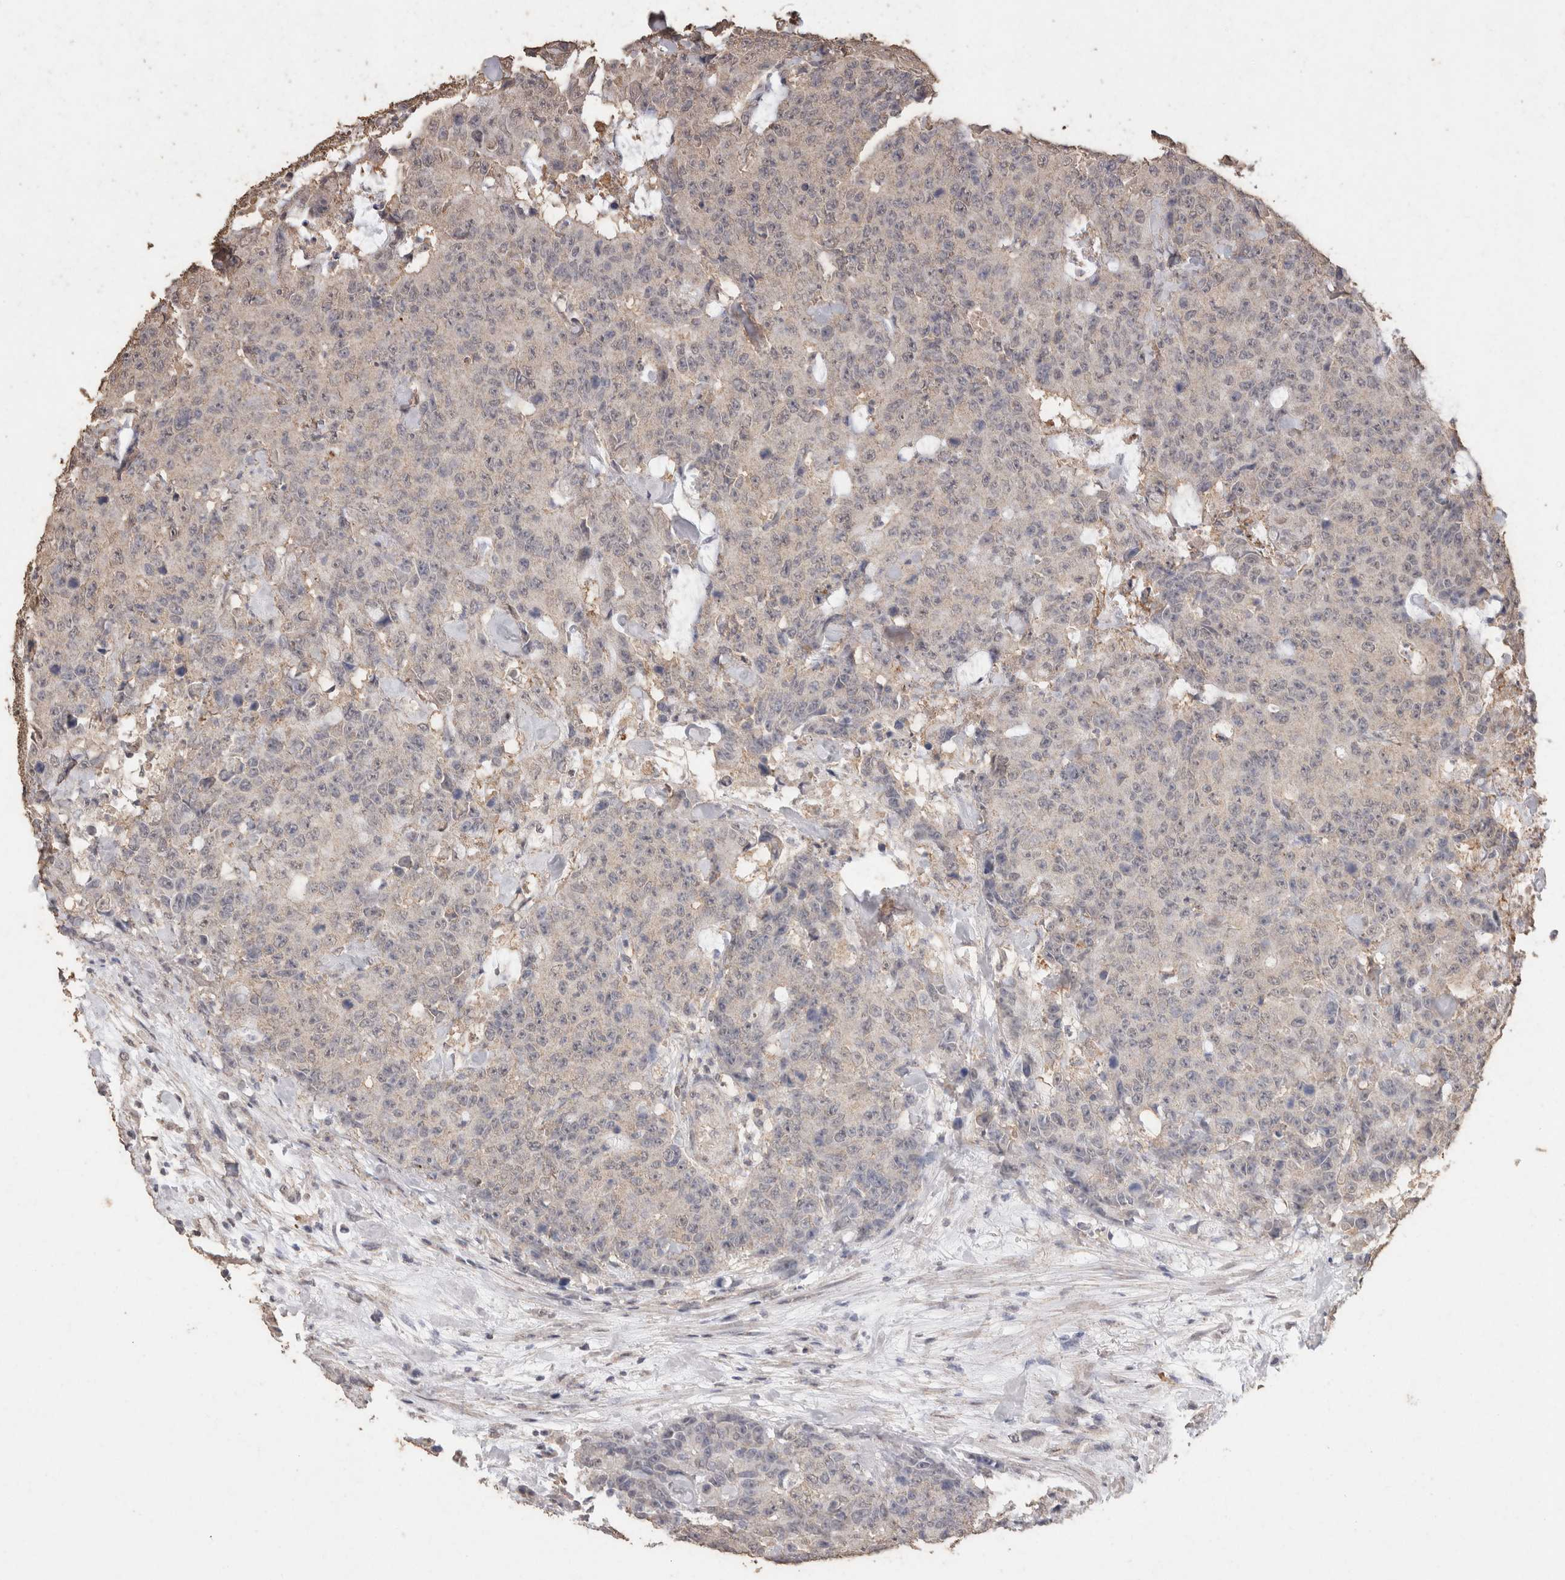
{"staining": {"intensity": "negative", "quantity": "none", "location": "none"}, "tissue": "colorectal cancer", "cell_type": "Tumor cells", "image_type": "cancer", "snomed": [{"axis": "morphology", "description": "Adenocarcinoma, NOS"}, {"axis": "topography", "description": "Colon"}], "caption": "DAB immunohistochemical staining of human colorectal adenocarcinoma demonstrates no significant positivity in tumor cells. The staining was performed using DAB (3,3'-diaminobenzidine) to visualize the protein expression in brown, while the nuclei were stained in blue with hematoxylin (Magnification: 20x).", "gene": "CX3CL1", "patient": {"sex": "female", "age": 86}}